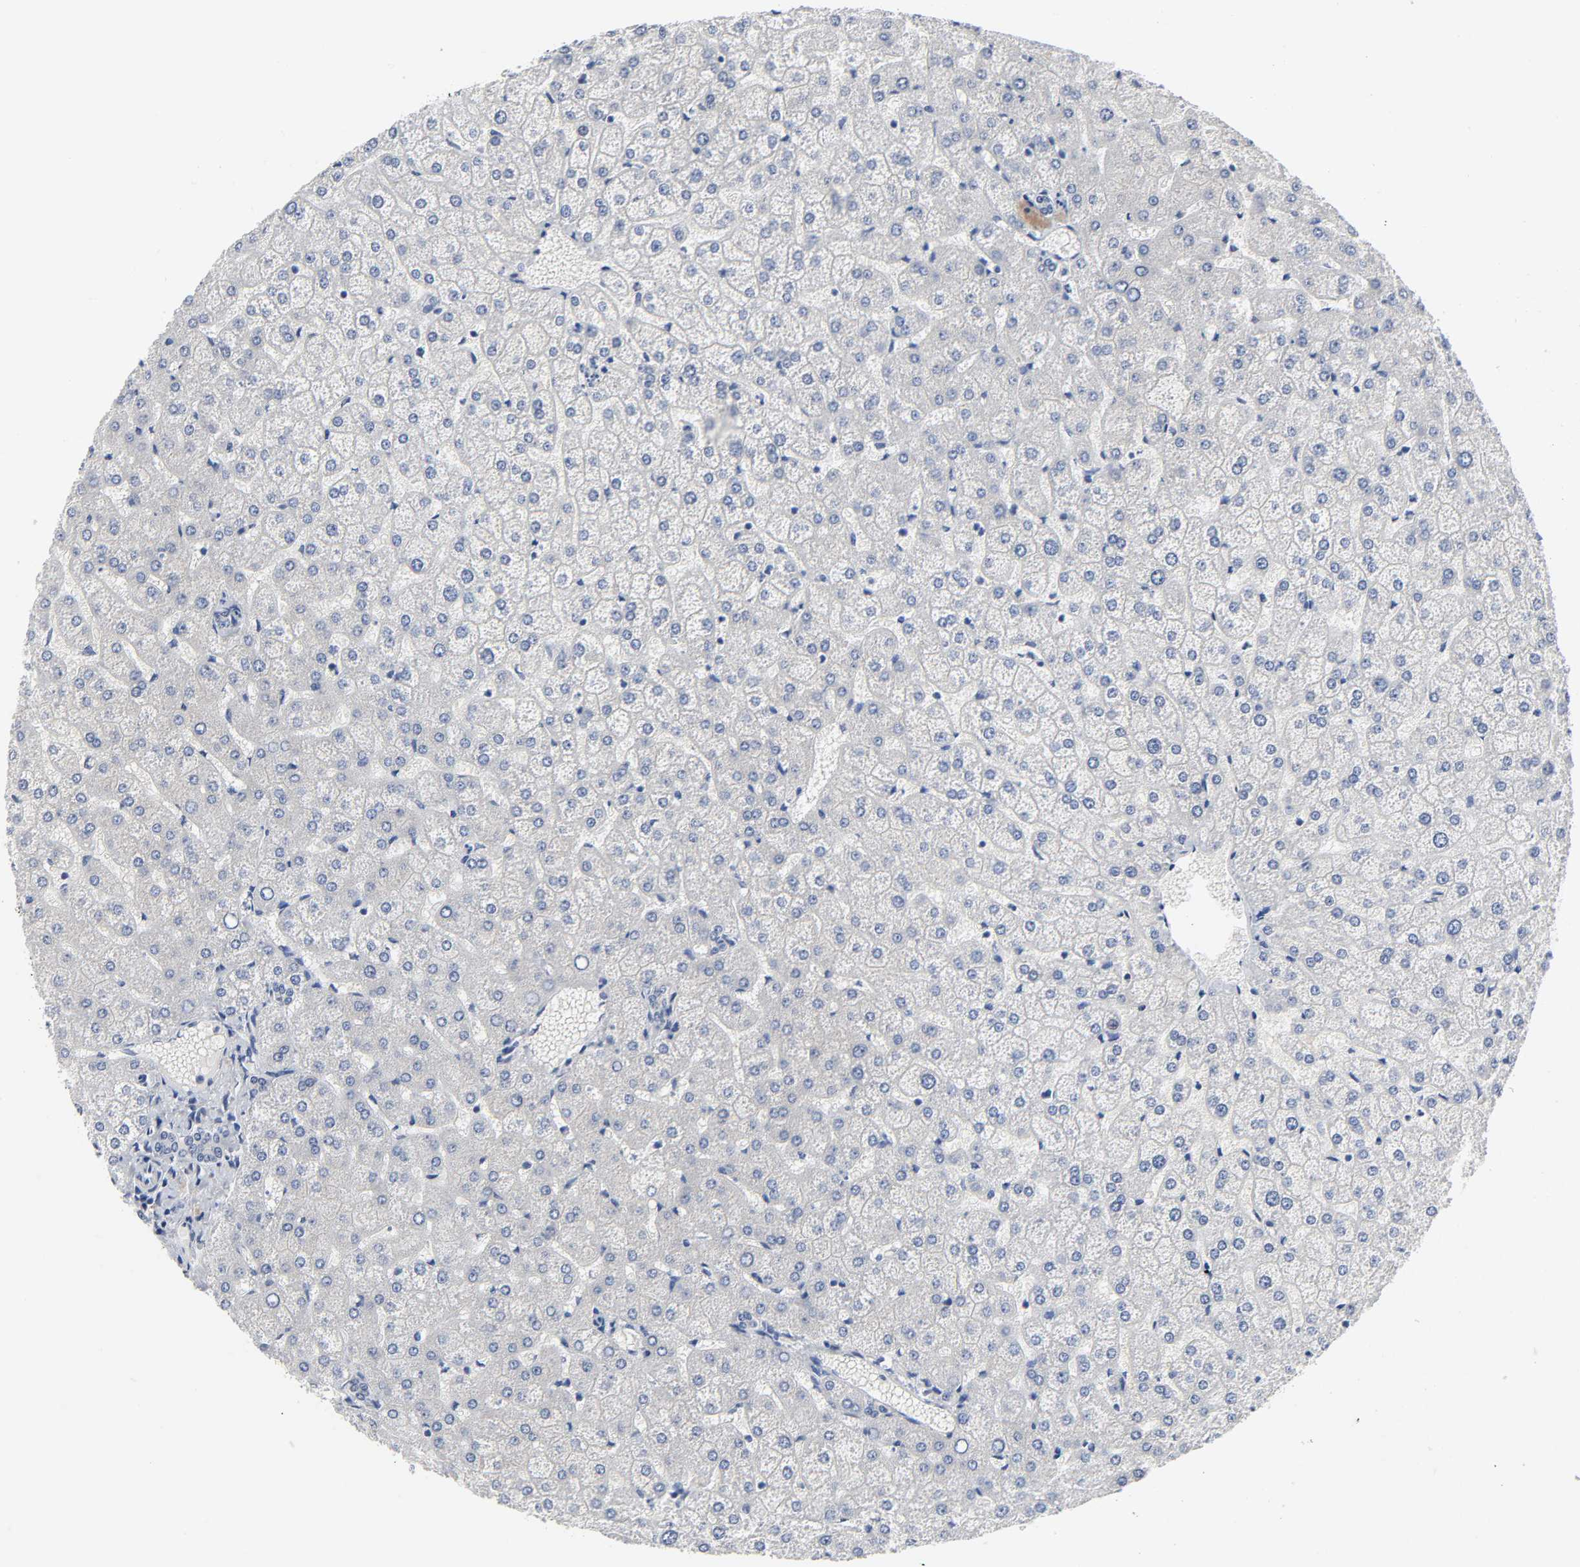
{"staining": {"intensity": "negative", "quantity": "none", "location": "none"}, "tissue": "liver", "cell_type": "Cholangiocytes", "image_type": "normal", "snomed": [{"axis": "morphology", "description": "Normal tissue, NOS"}, {"axis": "topography", "description": "Liver"}], "caption": "Photomicrograph shows no significant protein positivity in cholangiocytes of benign liver. (DAB (3,3'-diaminobenzidine) IHC visualized using brightfield microscopy, high magnification).", "gene": "SALL2", "patient": {"sex": "female", "age": 32}}